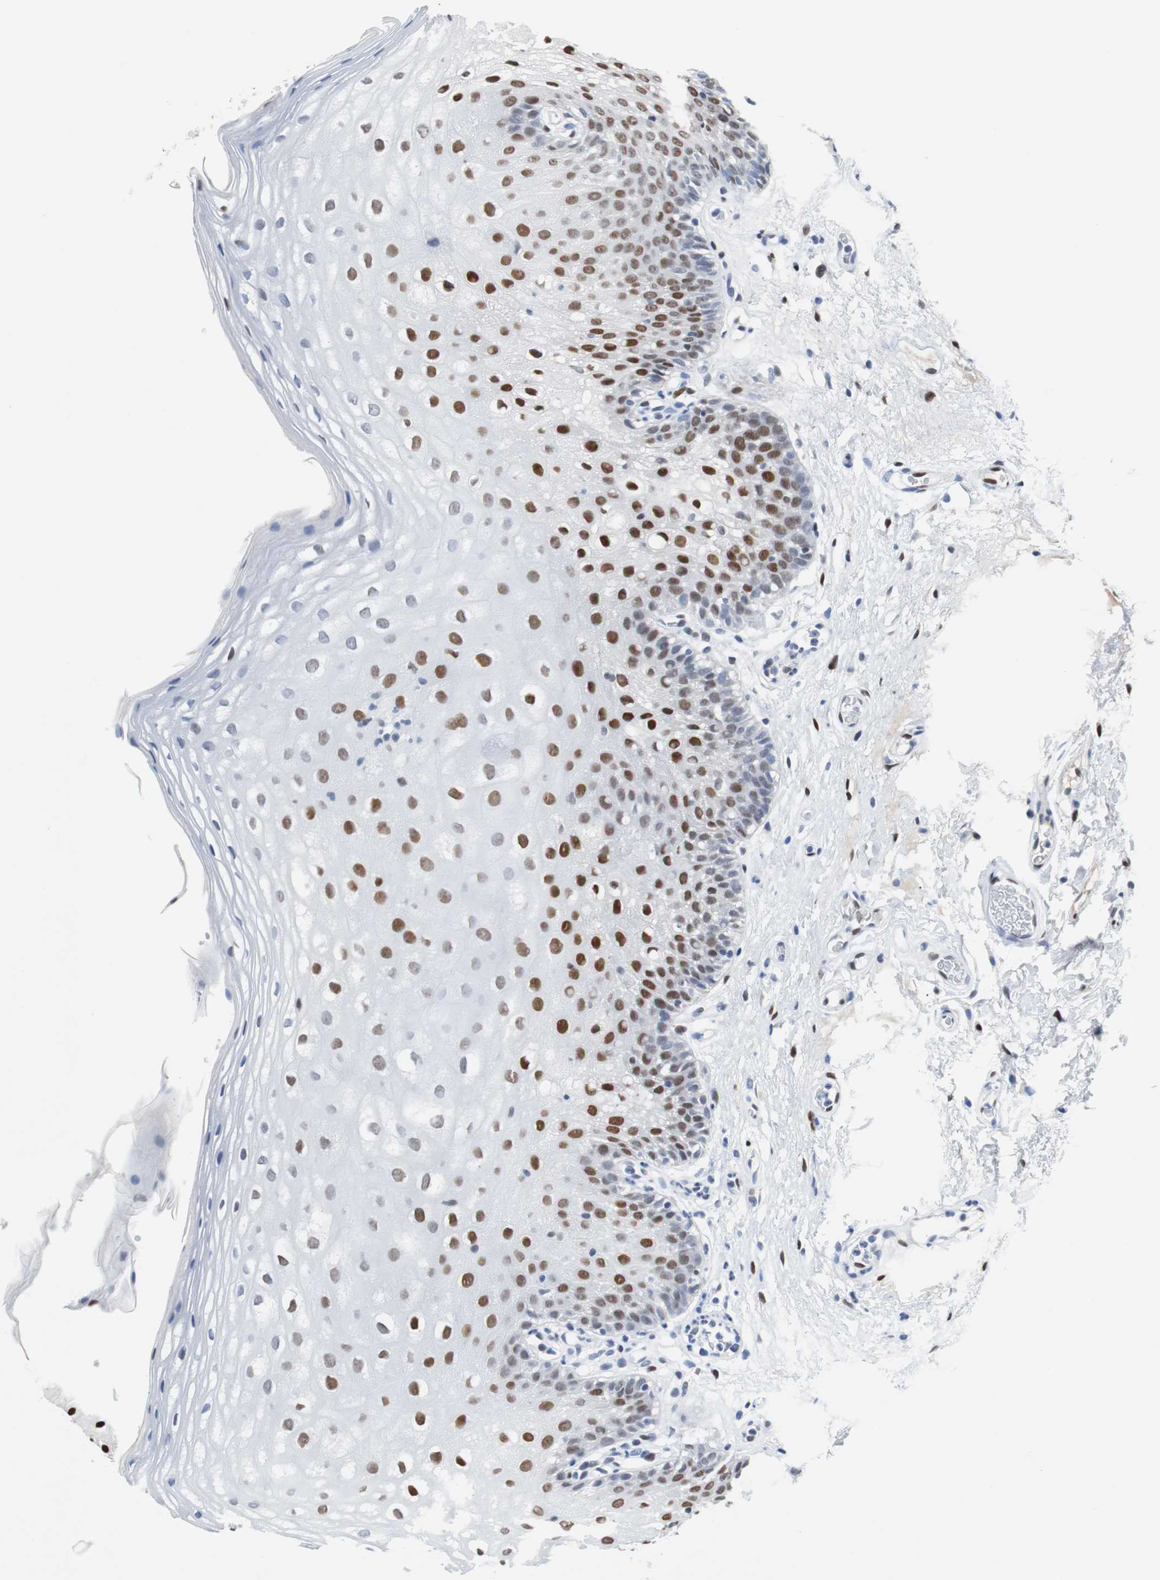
{"staining": {"intensity": "strong", "quantity": "25%-75%", "location": "nuclear"}, "tissue": "oral mucosa", "cell_type": "Squamous epithelial cells", "image_type": "normal", "snomed": [{"axis": "morphology", "description": "Normal tissue, NOS"}, {"axis": "morphology", "description": "Squamous cell carcinoma, NOS"}, {"axis": "topography", "description": "Skeletal muscle"}, {"axis": "topography", "description": "Oral tissue"}], "caption": "Strong nuclear expression is seen in about 25%-75% of squamous epithelial cells in normal oral mucosa.", "gene": "JUN", "patient": {"sex": "male", "age": 71}}